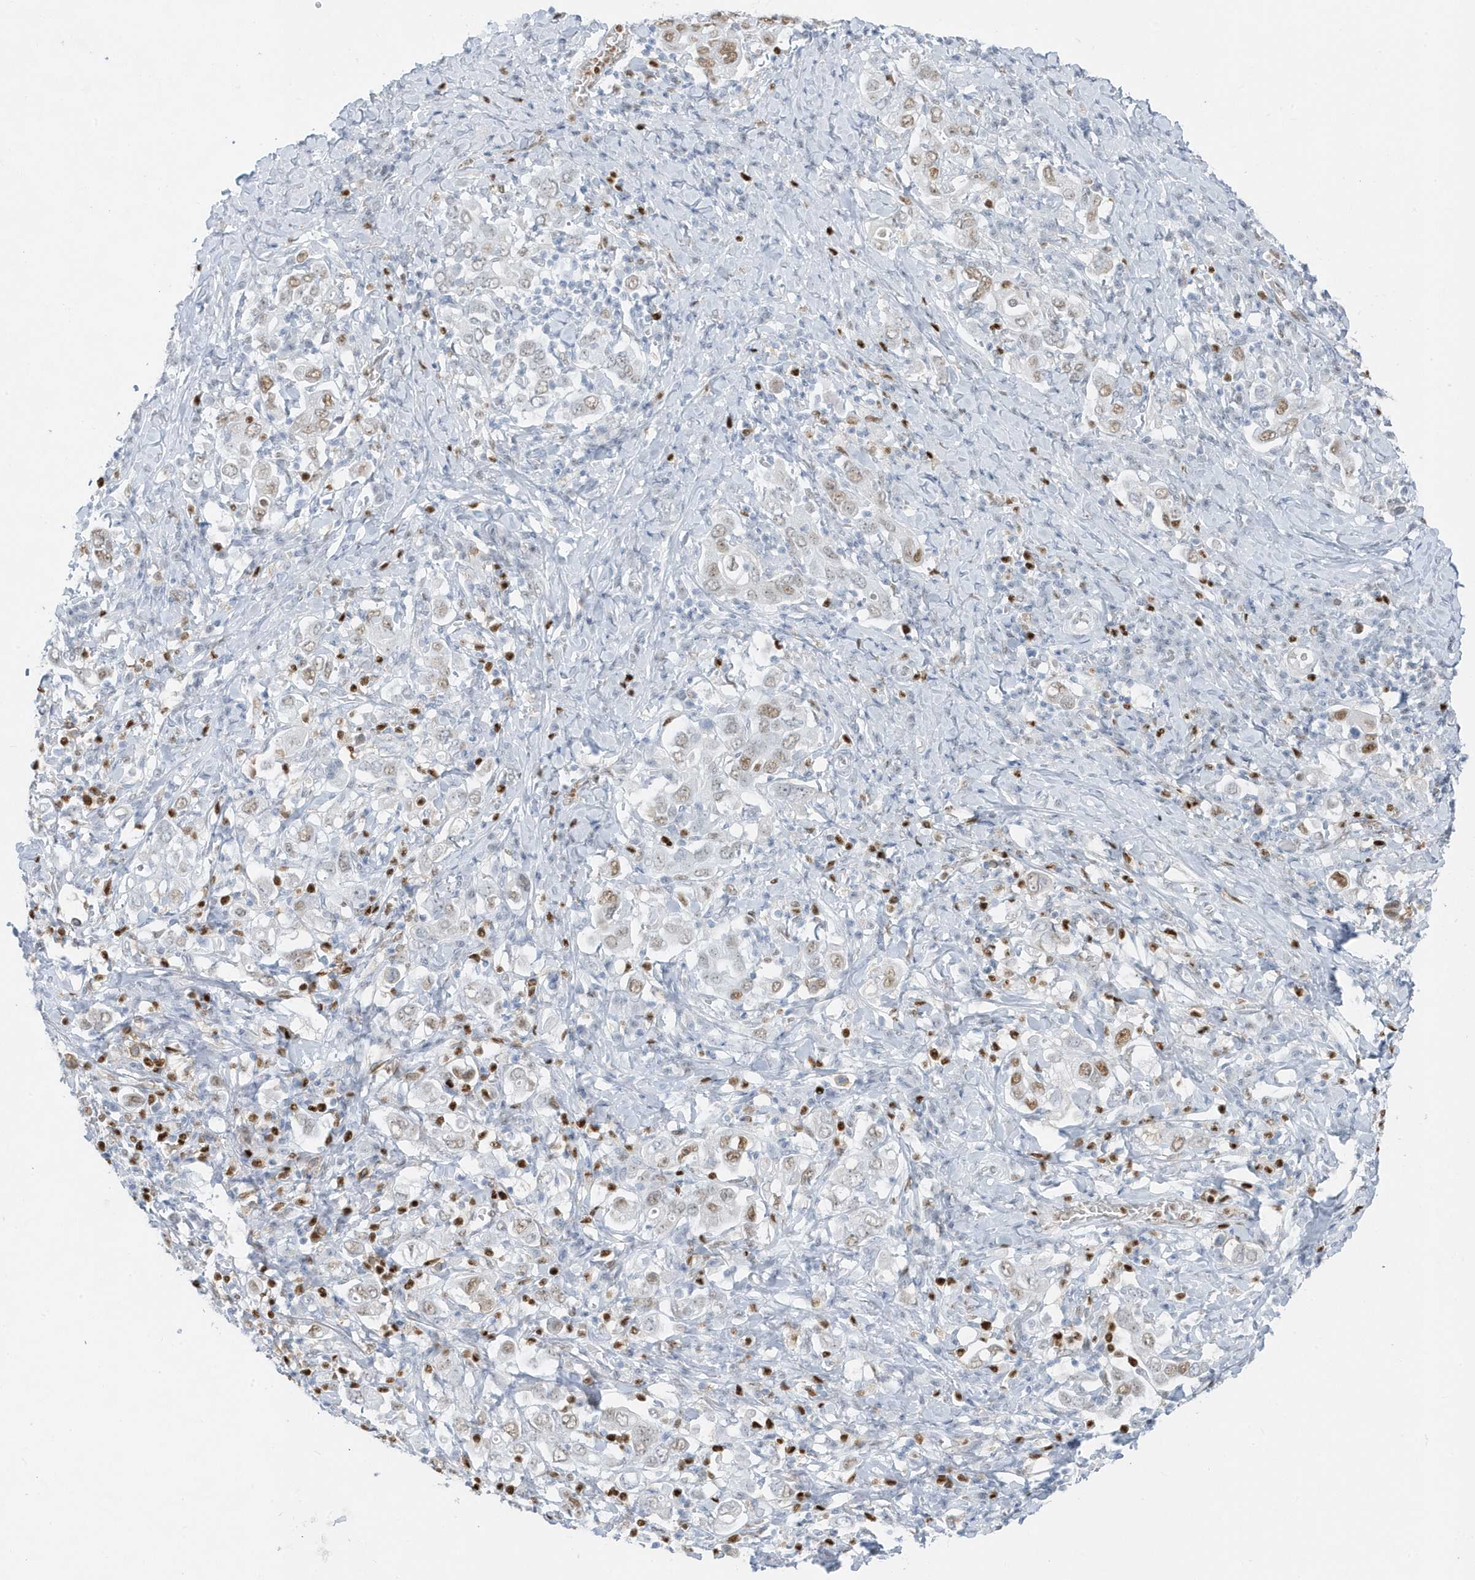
{"staining": {"intensity": "weak", "quantity": ">75%", "location": "nuclear"}, "tissue": "stomach cancer", "cell_type": "Tumor cells", "image_type": "cancer", "snomed": [{"axis": "morphology", "description": "Adenocarcinoma, NOS"}, {"axis": "topography", "description": "Stomach, upper"}], "caption": "Immunohistochemical staining of adenocarcinoma (stomach) demonstrates low levels of weak nuclear protein staining in approximately >75% of tumor cells.", "gene": "SMIM34", "patient": {"sex": "male", "age": 62}}